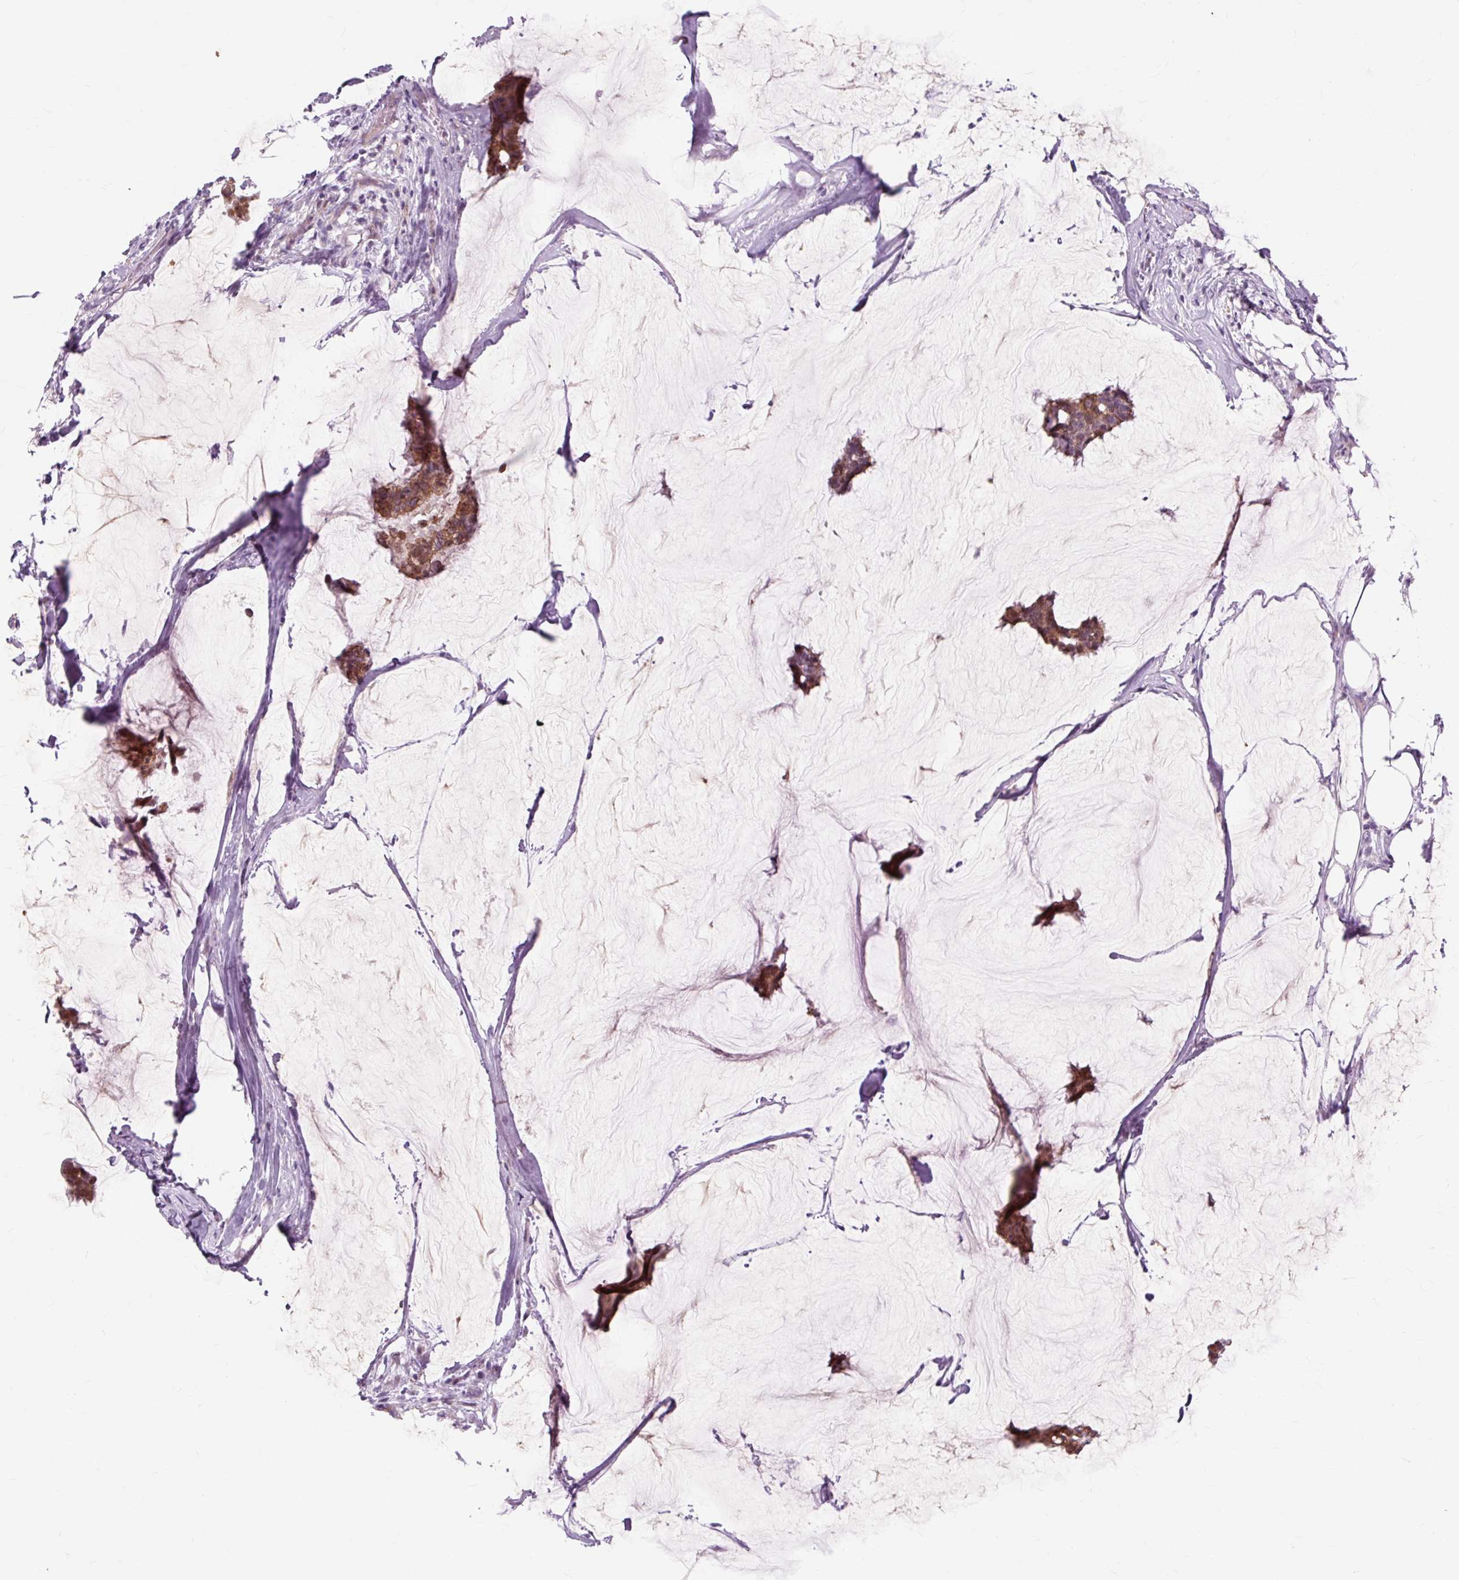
{"staining": {"intensity": "strong", "quantity": ">75%", "location": "cytoplasmic/membranous"}, "tissue": "breast cancer", "cell_type": "Tumor cells", "image_type": "cancer", "snomed": [{"axis": "morphology", "description": "Duct carcinoma"}, {"axis": "topography", "description": "Breast"}], "caption": "DAB immunohistochemical staining of human breast cancer exhibits strong cytoplasmic/membranous protein positivity in approximately >75% of tumor cells.", "gene": "IRX2", "patient": {"sex": "female", "age": 93}}